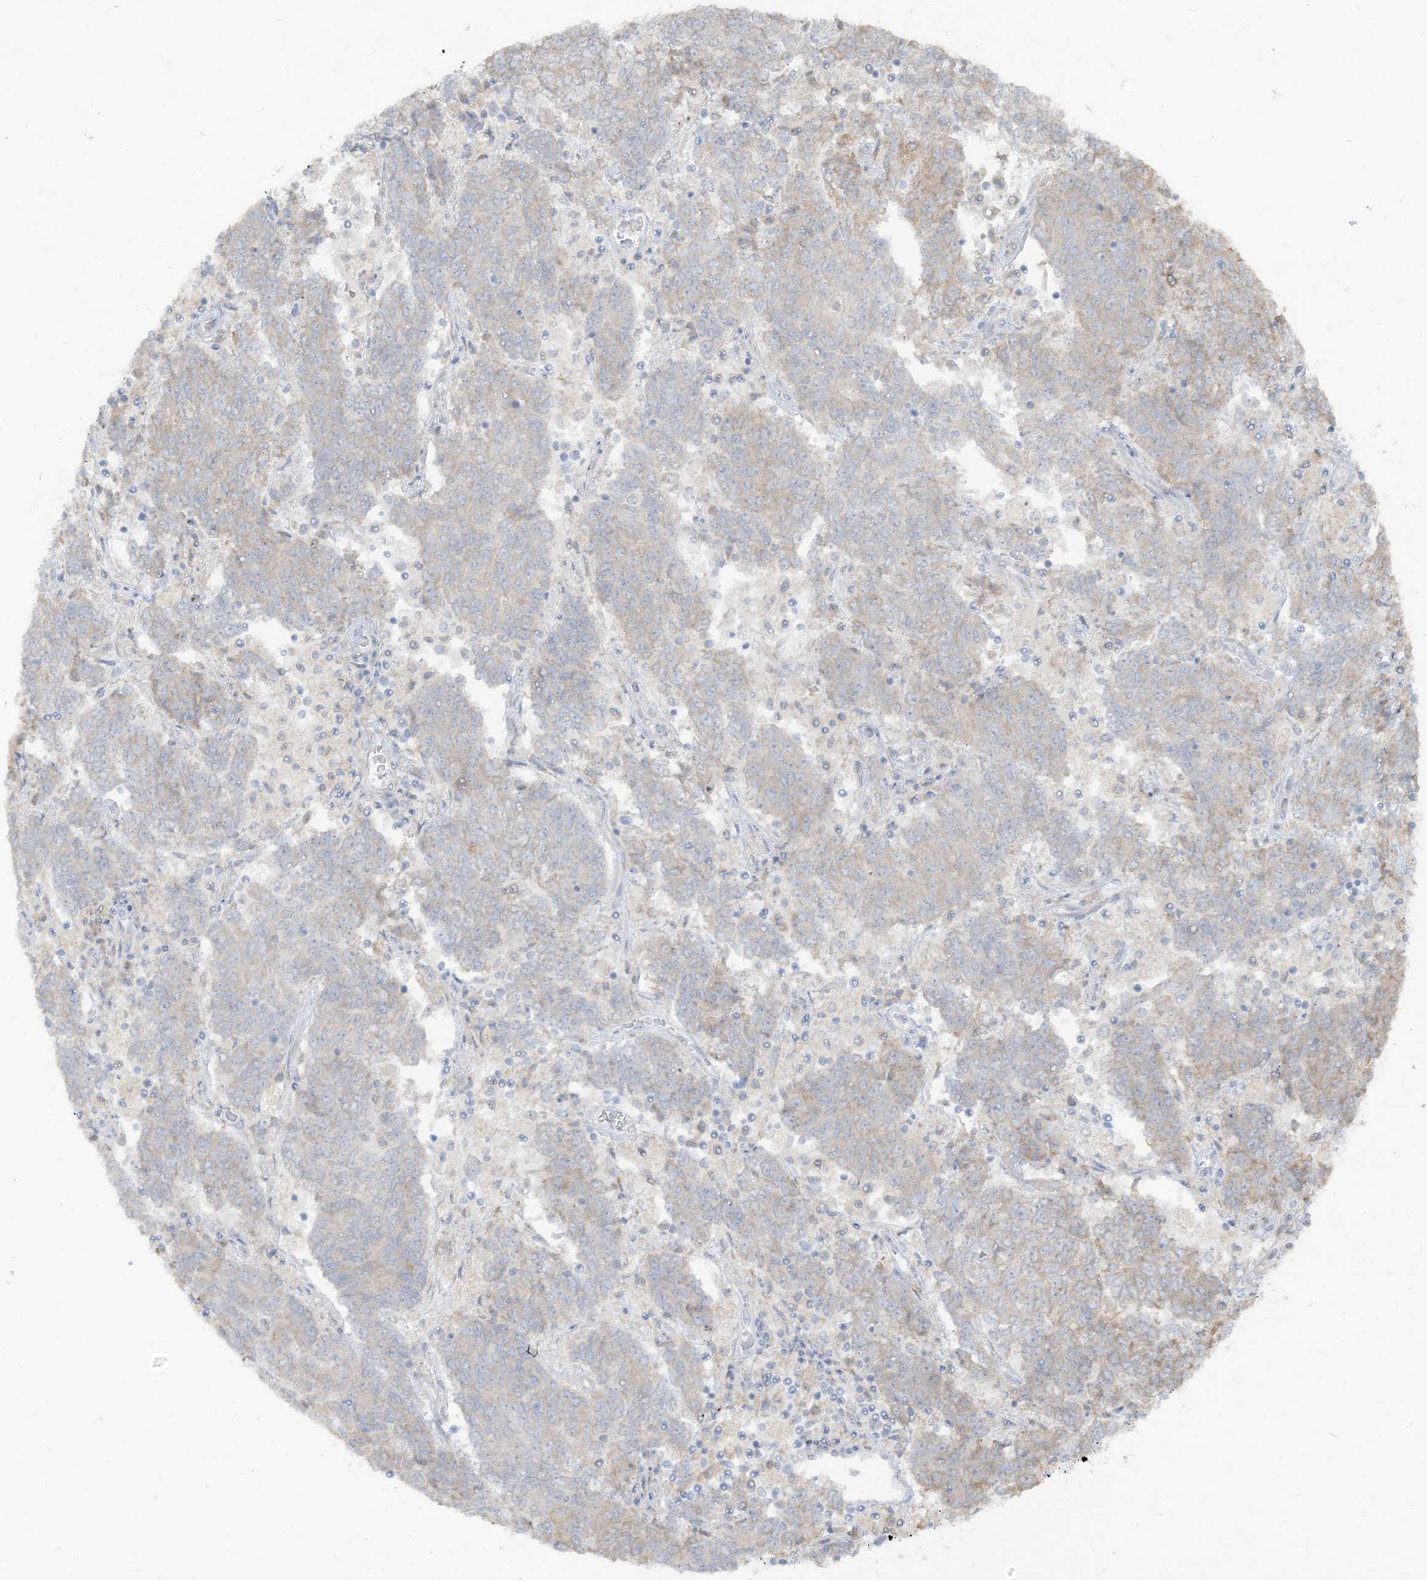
{"staining": {"intensity": "weak", "quantity": "<25%", "location": "cytoplasmic/membranous"}, "tissue": "endometrial cancer", "cell_type": "Tumor cells", "image_type": "cancer", "snomed": [{"axis": "morphology", "description": "Adenocarcinoma, NOS"}, {"axis": "topography", "description": "Endometrium"}], "caption": "A histopathology image of endometrial adenocarcinoma stained for a protein displays no brown staining in tumor cells.", "gene": "LOXL3", "patient": {"sex": "female", "age": 80}}